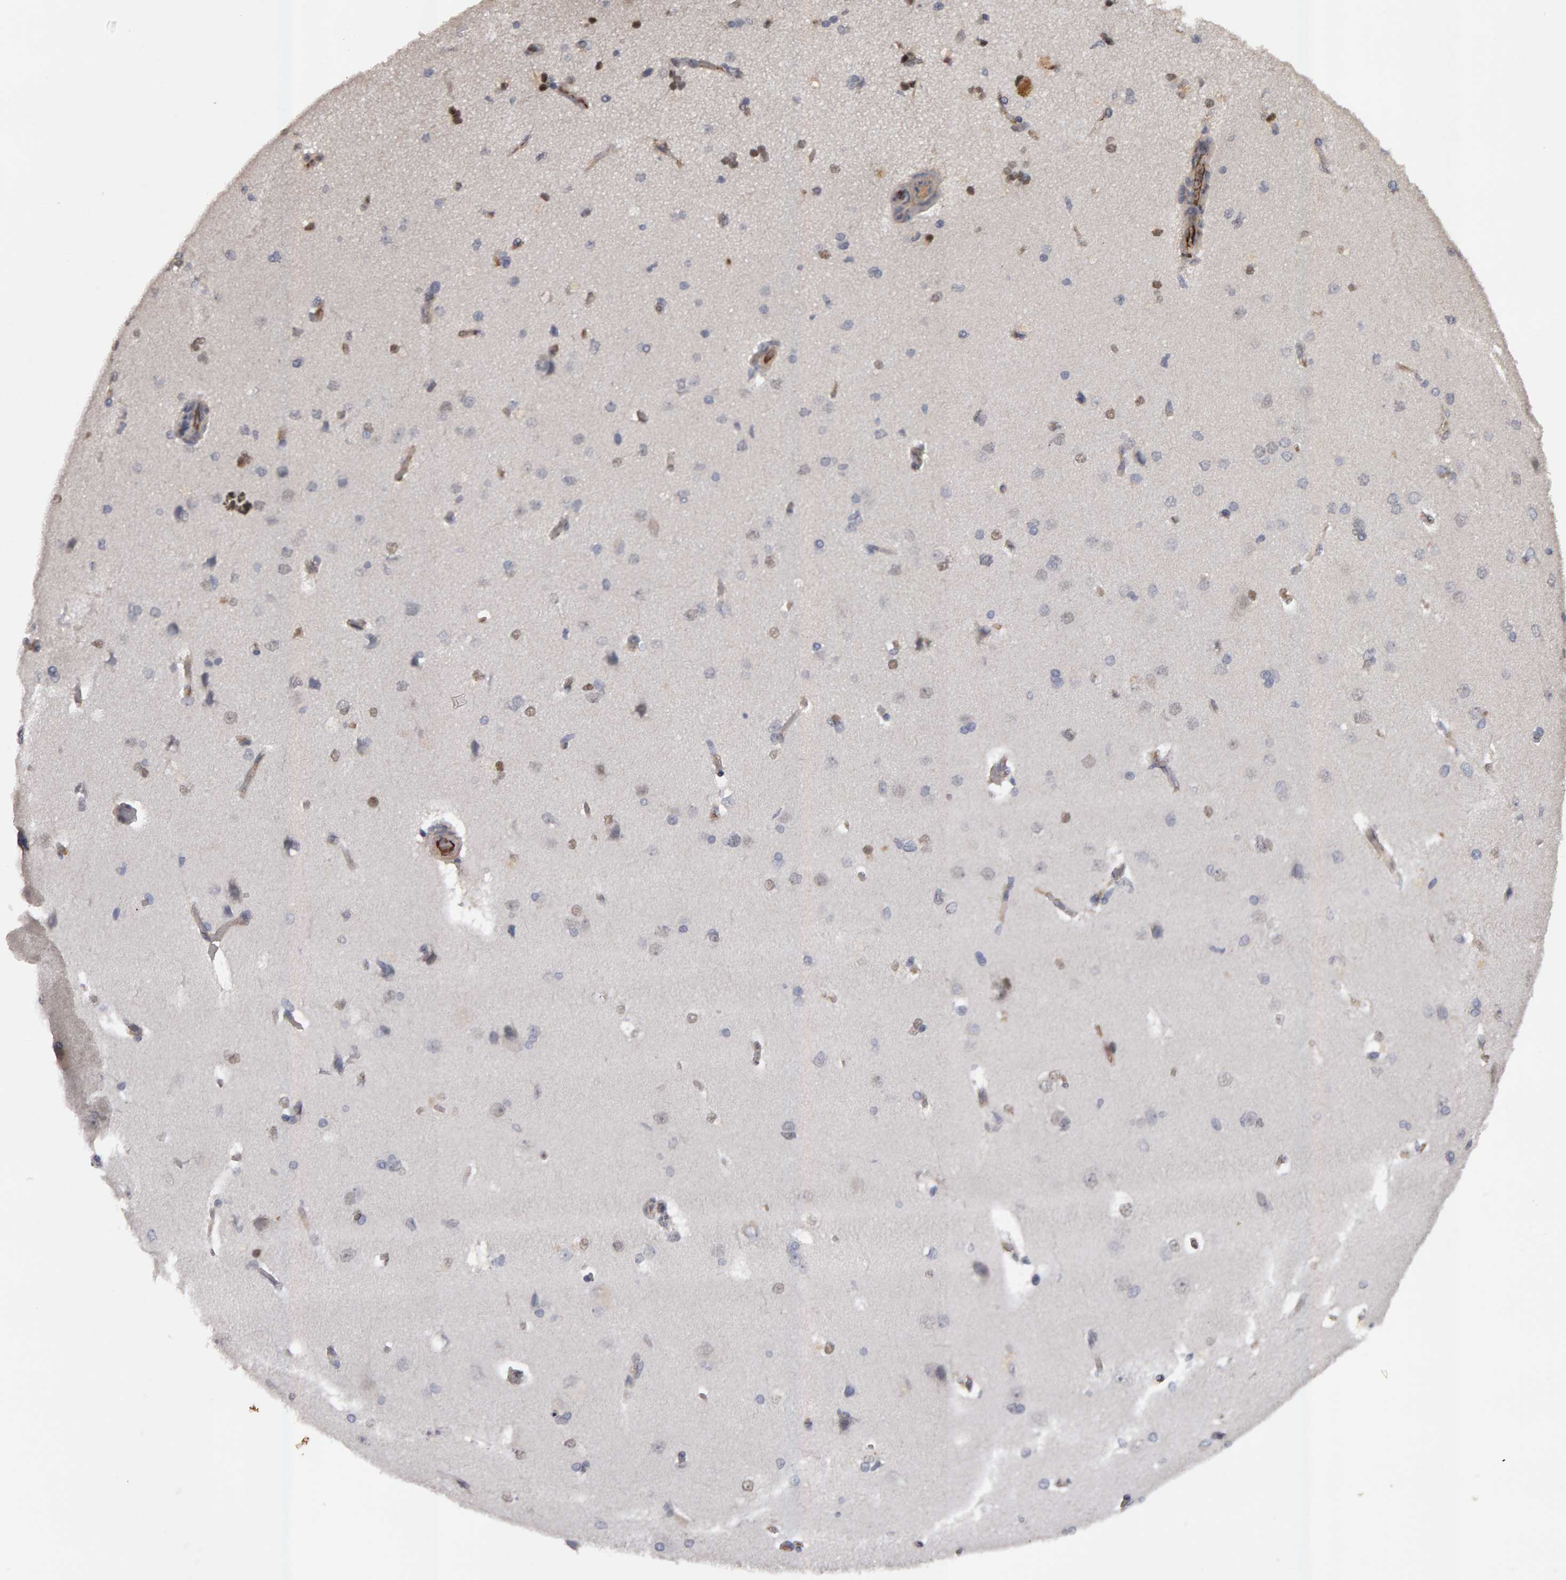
{"staining": {"intensity": "negative", "quantity": "none", "location": "none"}, "tissue": "cerebral cortex", "cell_type": "Endothelial cells", "image_type": "normal", "snomed": [{"axis": "morphology", "description": "Normal tissue, NOS"}, {"axis": "topography", "description": "Cerebral cortex"}], "caption": "High power microscopy micrograph of an IHC photomicrograph of normal cerebral cortex, revealing no significant staining in endothelial cells.", "gene": "IPO8", "patient": {"sex": "male", "age": 62}}